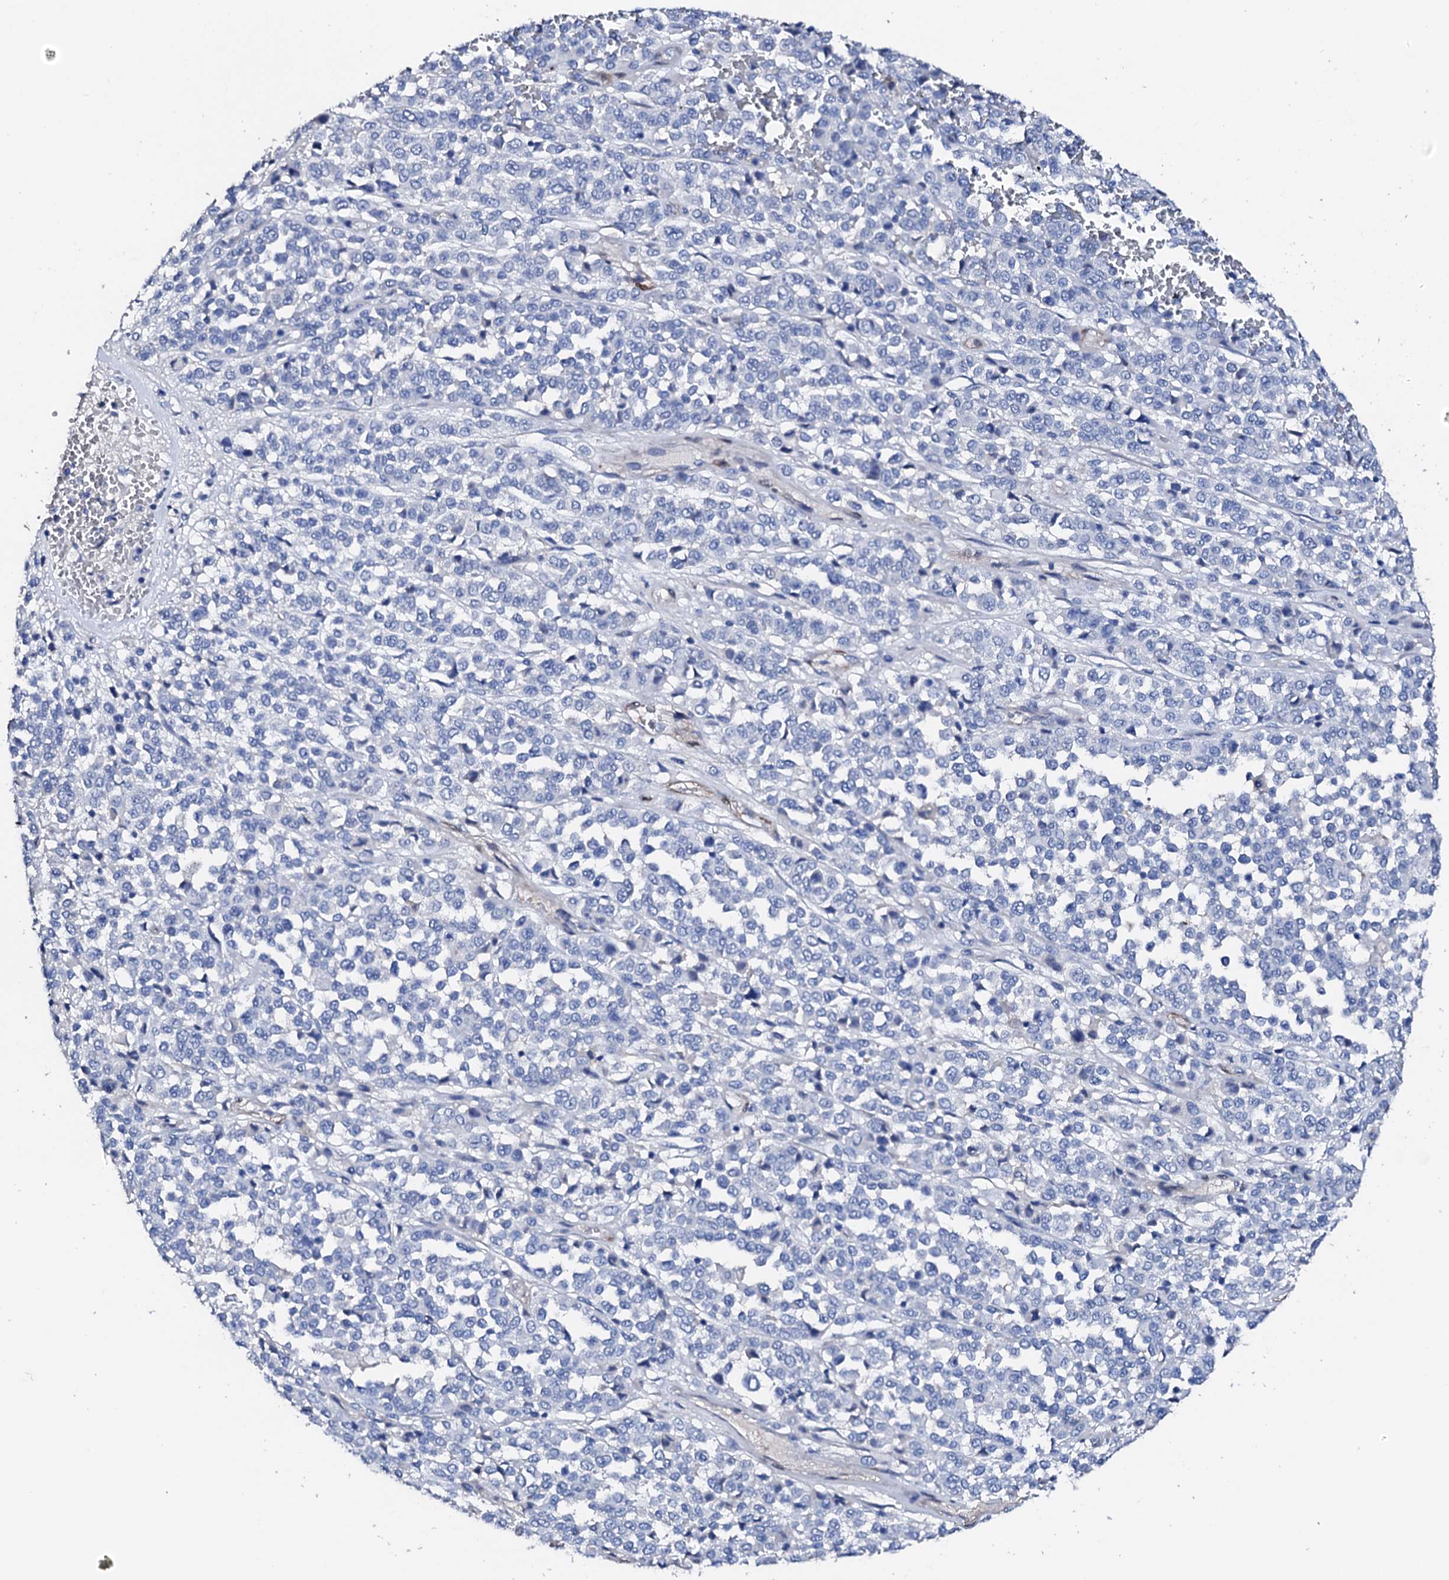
{"staining": {"intensity": "negative", "quantity": "none", "location": "none"}, "tissue": "melanoma", "cell_type": "Tumor cells", "image_type": "cancer", "snomed": [{"axis": "morphology", "description": "Malignant melanoma, Metastatic site"}, {"axis": "topography", "description": "Pancreas"}], "caption": "Immunohistochemistry micrograph of neoplastic tissue: melanoma stained with DAB demonstrates no significant protein expression in tumor cells.", "gene": "NRIP2", "patient": {"sex": "female", "age": 30}}